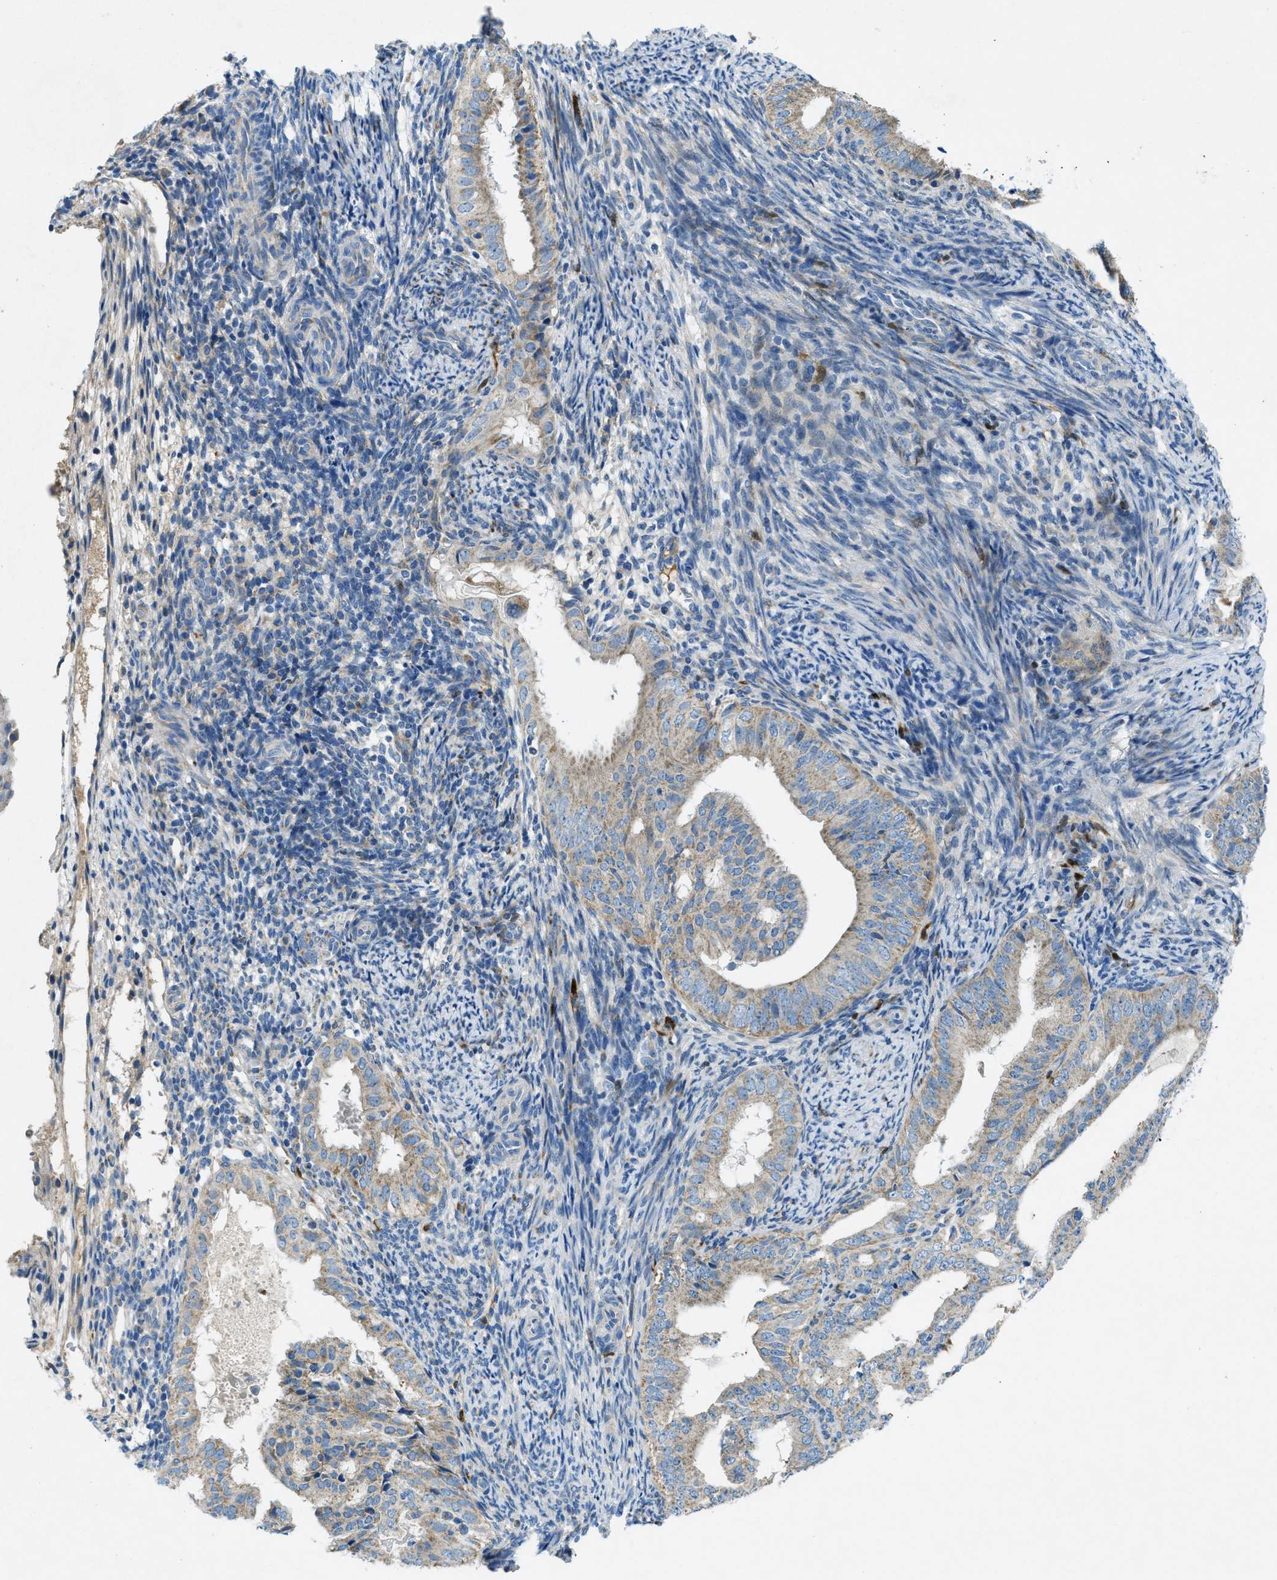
{"staining": {"intensity": "weak", "quantity": "25%-75%", "location": "cytoplasmic/membranous"}, "tissue": "endometrial cancer", "cell_type": "Tumor cells", "image_type": "cancer", "snomed": [{"axis": "morphology", "description": "Adenocarcinoma, NOS"}, {"axis": "topography", "description": "Endometrium"}], "caption": "Endometrial cancer stained with DAB (3,3'-diaminobenzidine) IHC demonstrates low levels of weak cytoplasmic/membranous expression in approximately 25%-75% of tumor cells. The protein of interest is stained brown, and the nuclei are stained in blue (DAB (3,3'-diaminobenzidine) IHC with brightfield microscopy, high magnification).", "gene": "CYGB", "patient": {"sex": "female", "age": 58}}